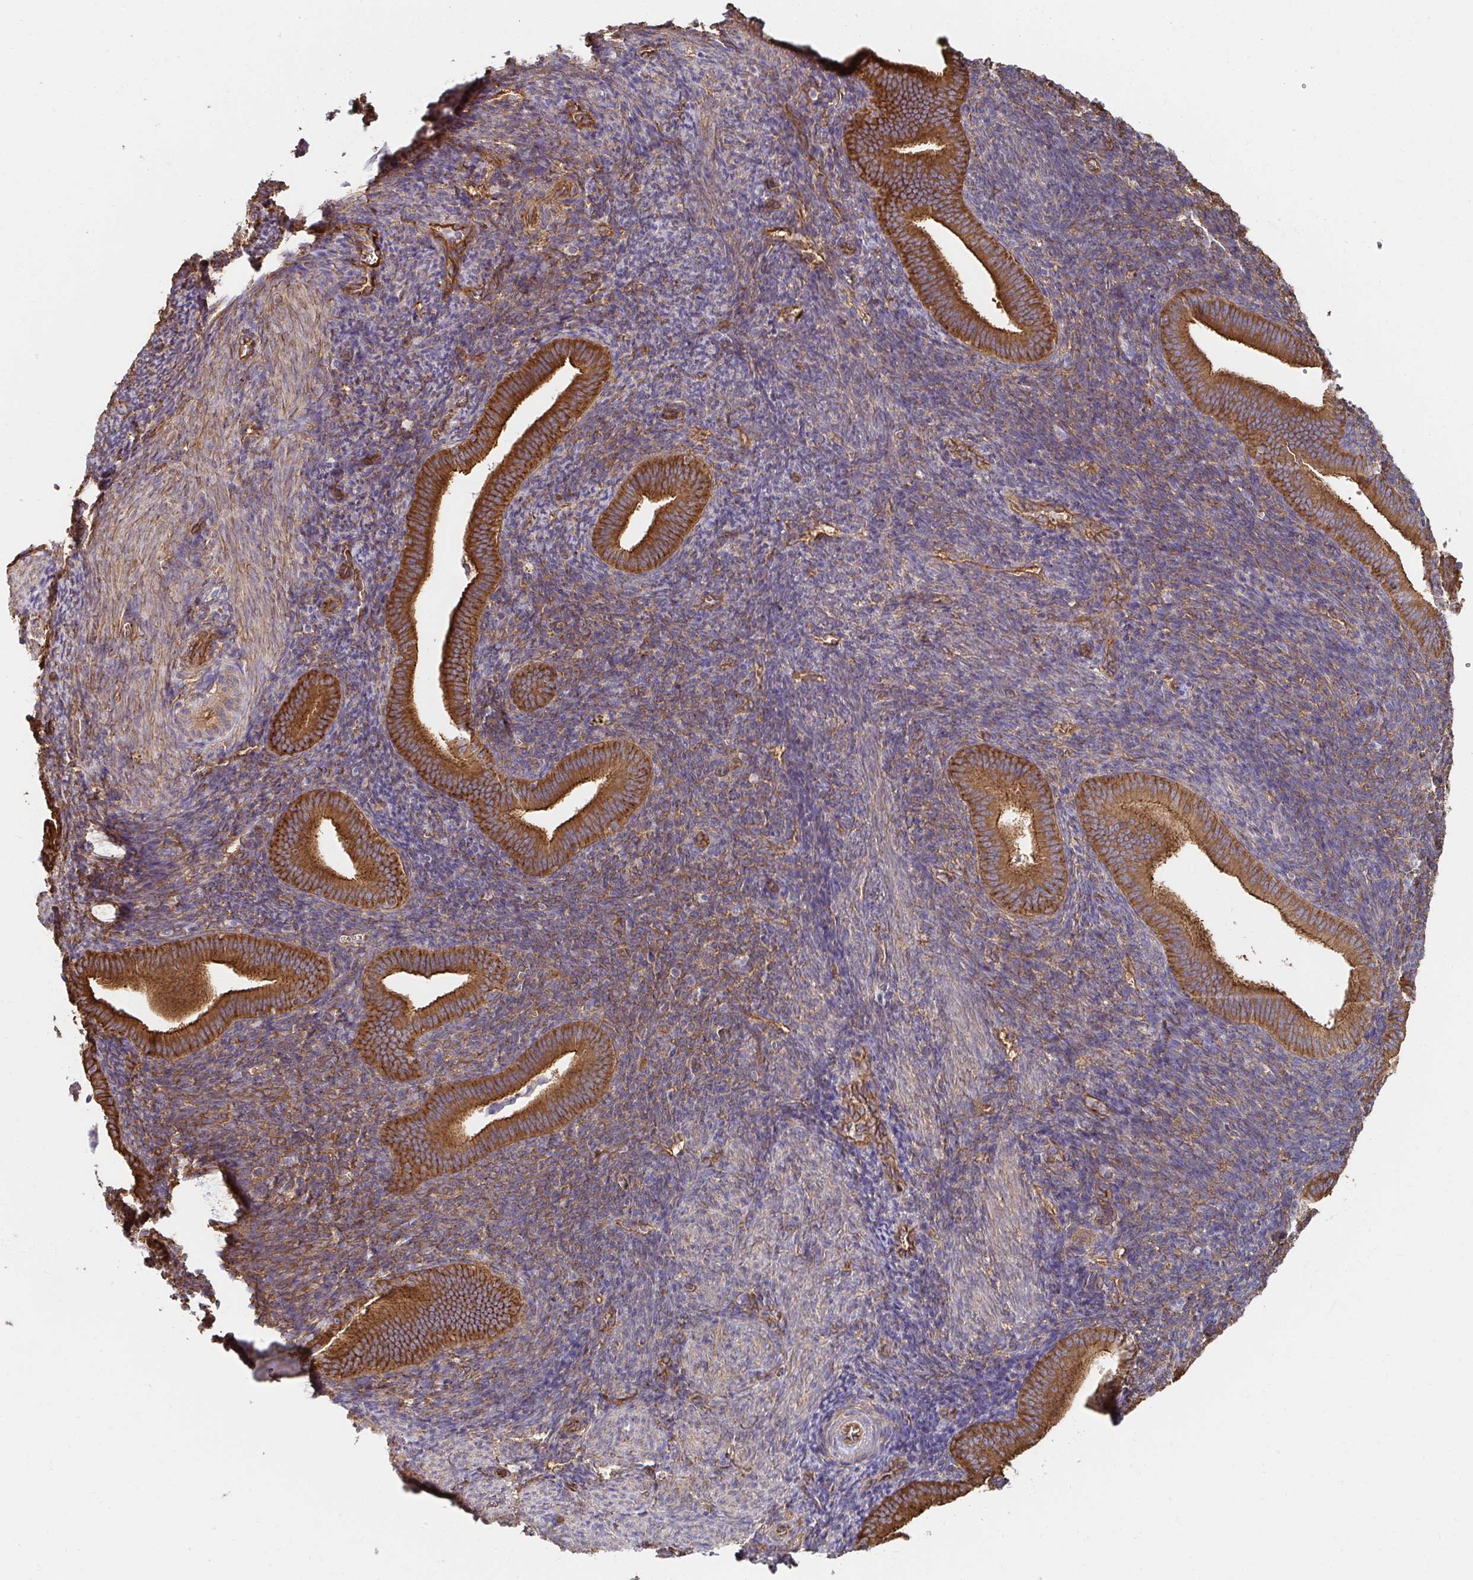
{"staining": {"intensity": "moderate", "quantity": ">75%", "location": "cytoplasmic/membranous"}, "tissue": "endometrium", "cell_type": "Cells in endometrial stroma", "image_type": "normal", "snomed": [{"axis": "morphology", "description": "Normal tissue, NOS"}, {"axis": "topography", "description": "Endometrium"}], "caption": "DAB (3,3'-diaminobenzidine) immunohistochemical staining of unremarkable endometrium reveals moderate cytoplasmic/membranous protein staining in approximately >75% of cells in endometrial stroma.", "gene": "CTTN", "patient": {"sex": "female", "age": 25}}